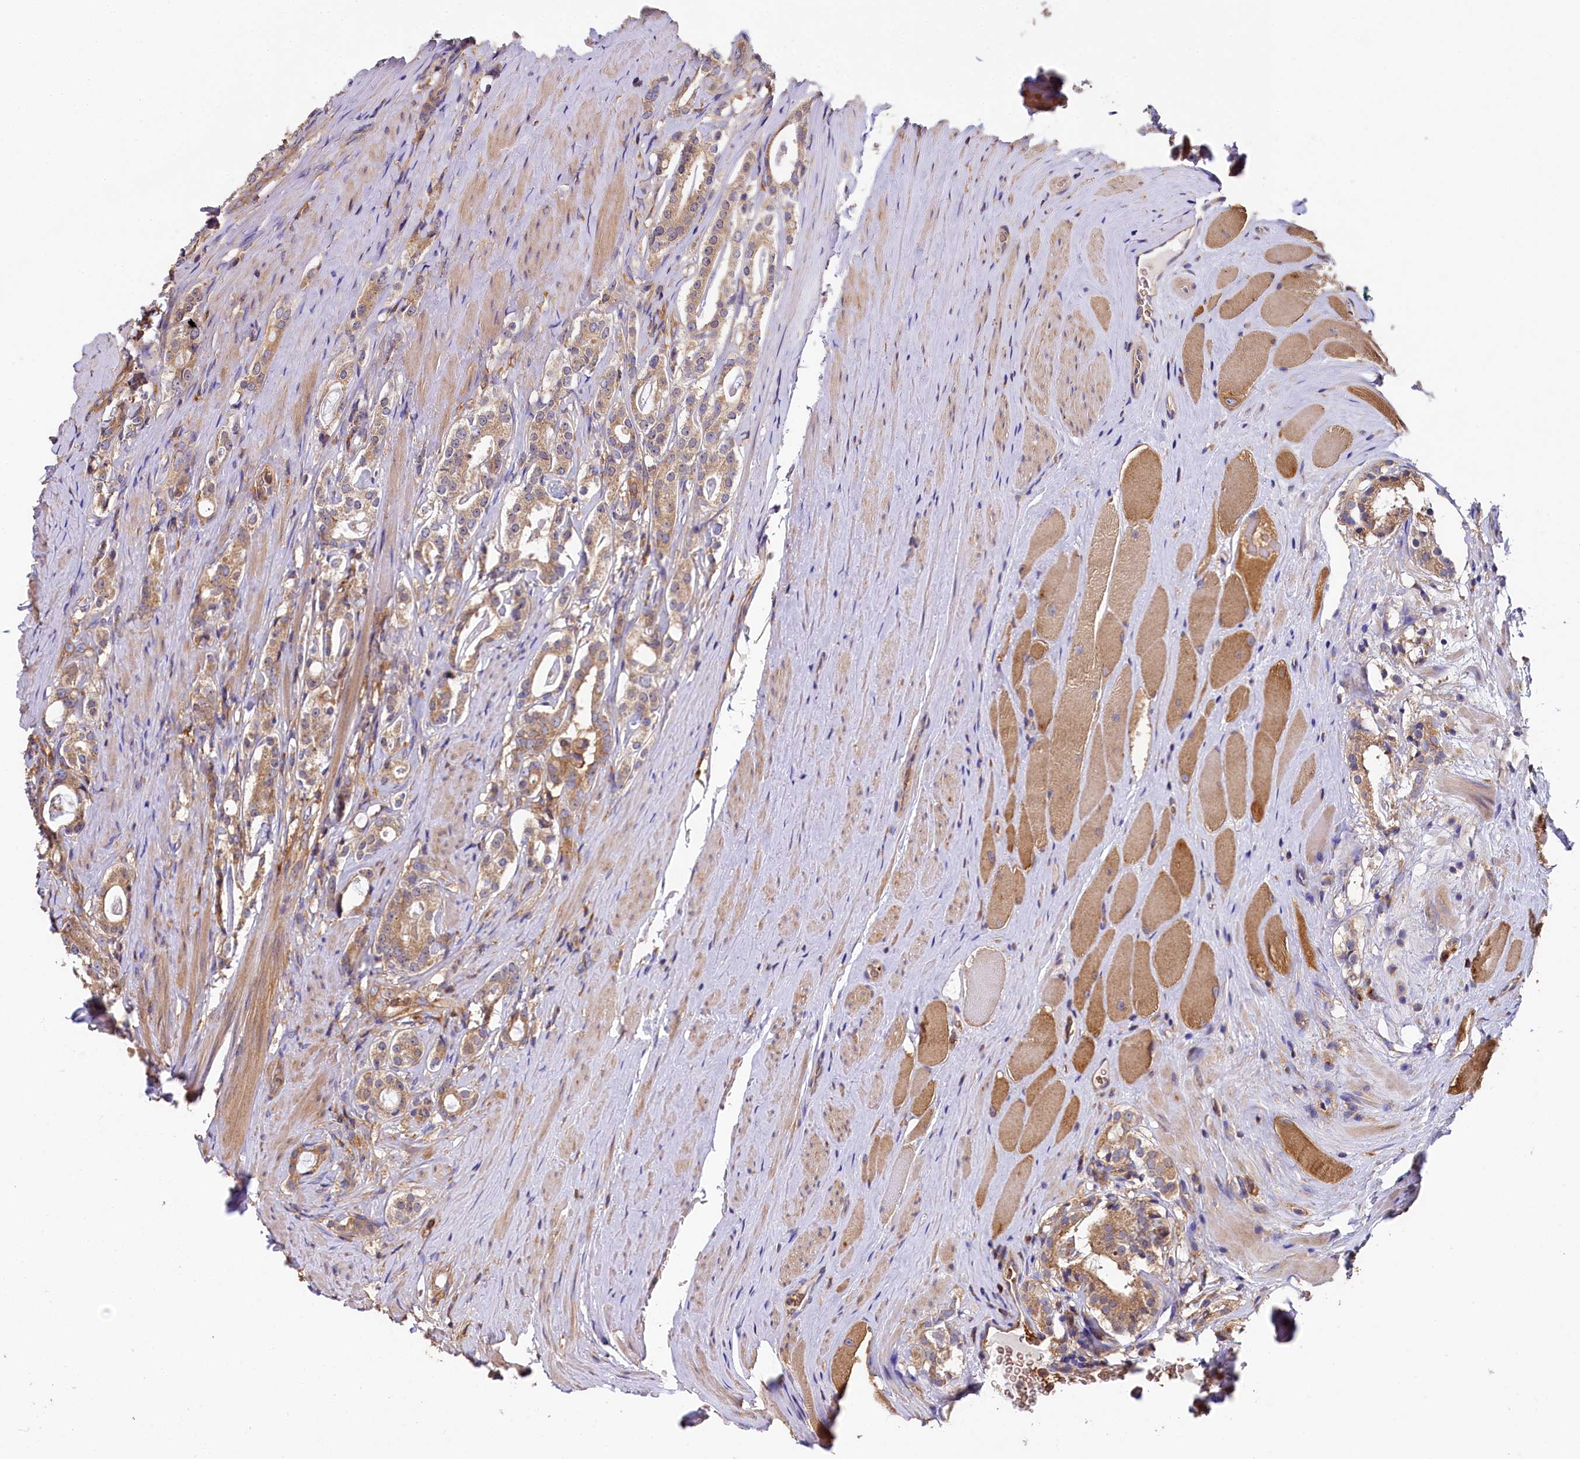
{"staining": {"intensity": "moderate", "quantity": ">75%", "location": "cytoplasmic/membranous"}, "tissue": "prostate cancer", "cell_type": "Tumor cells", "image_type": "cancer", "snomed": [{"axis": "morphology", "description": "Adenocarcinoma, High grade"}, {"axis": "topography", "description": "Prostate"}], "caption": "Protein expression by immunohistochemistry (IHC) exhibits moderate cytoplasmic/membranous expression in approximately >75% of tumor cells in high-grade adenocarcinoma (prostate).", "gene": "PPIP5K1", "patient": {"sex": "male", "age": 63}}